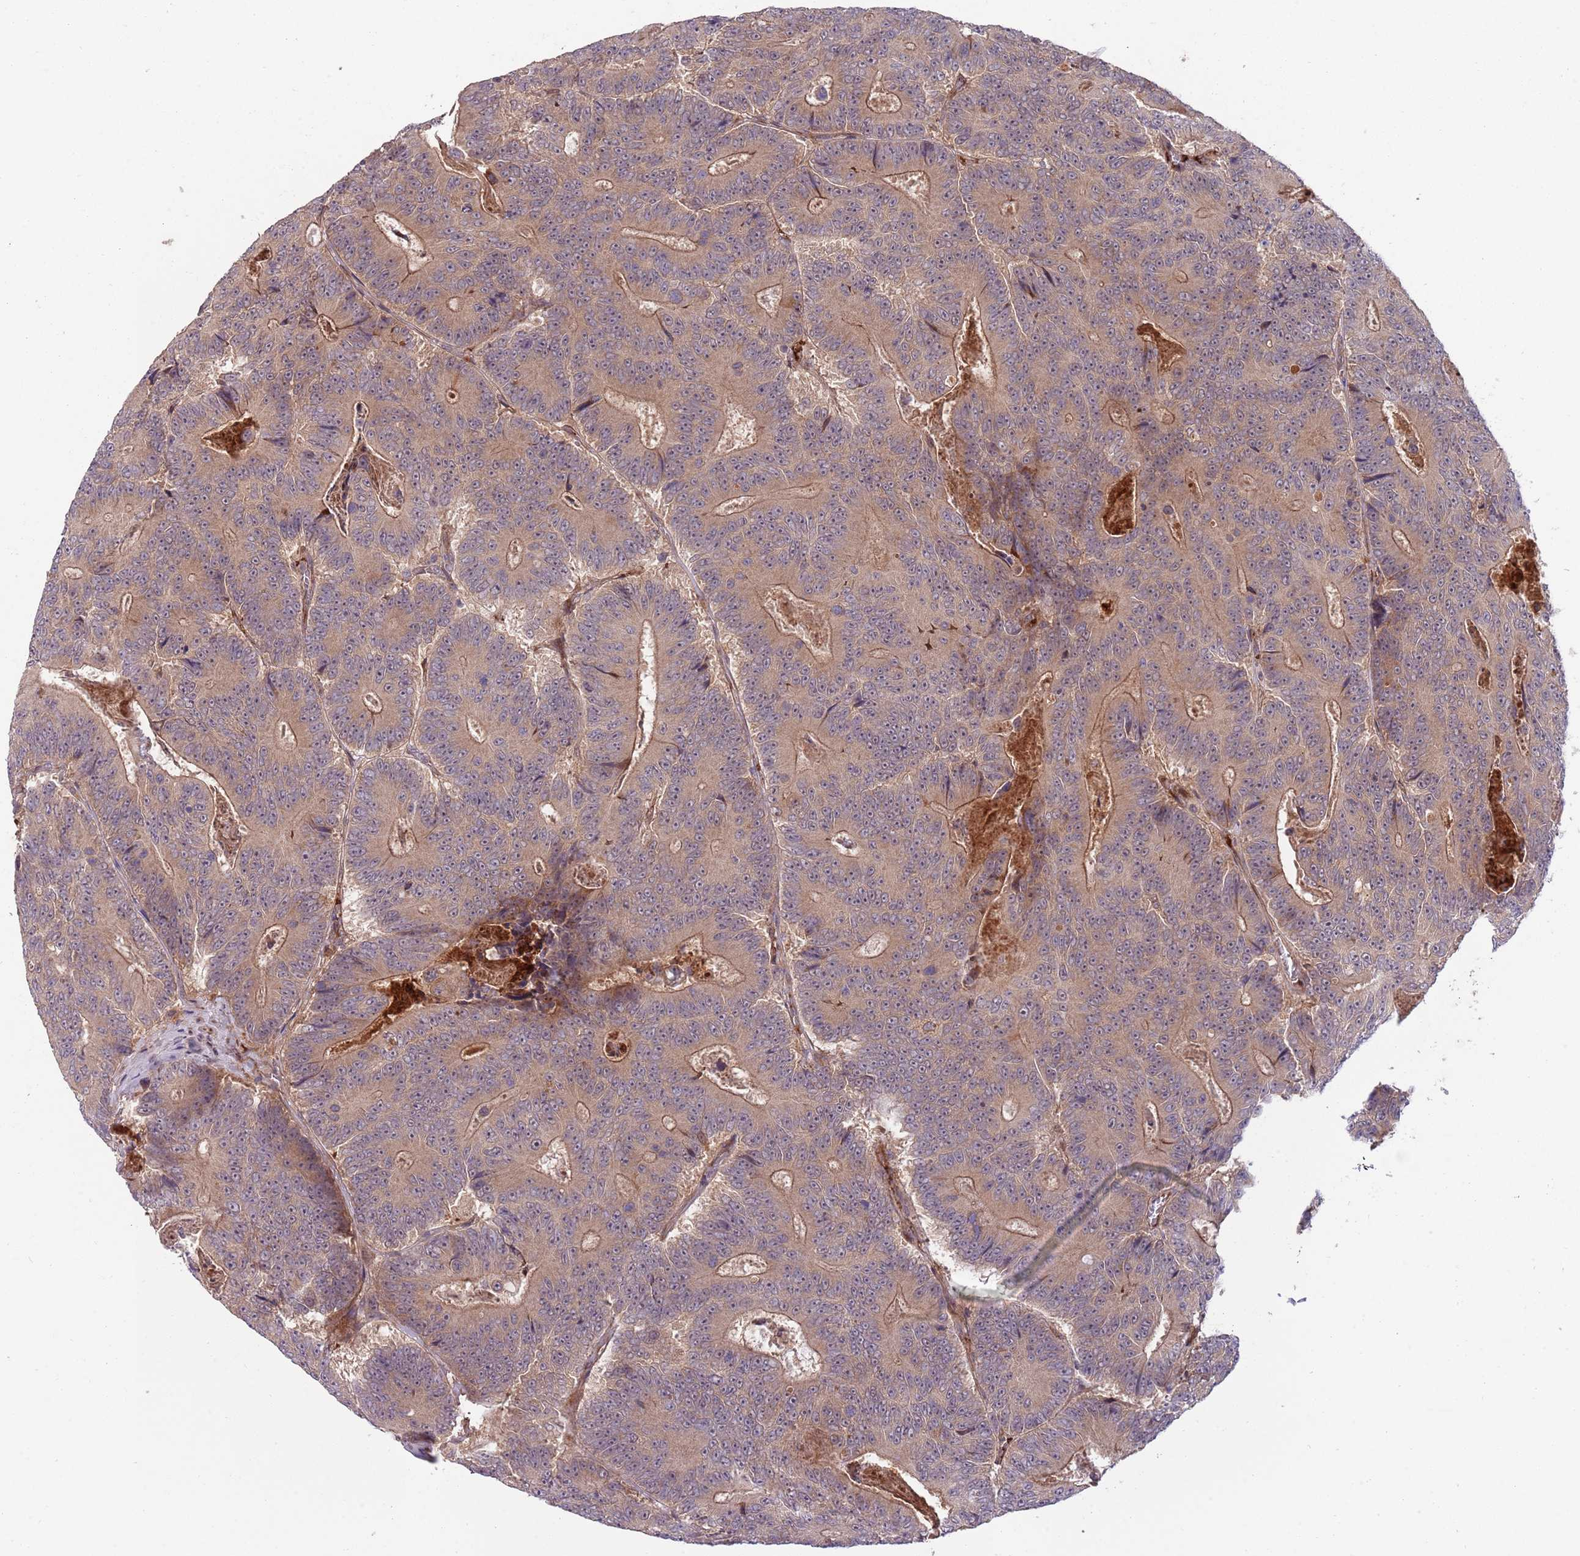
{"staining": {"intensity": "moderate", "quantity": ">75%", "location": "cytoplasmic/membranous"}, "tissue": "colorectal cancer", "cell_type": "Tumor cells", "image_type": "cancer", "snomed": [{"axis": "morphology", "description": "Adenocarcinoma, NOS"}, {"axis": "topography", "description": "Colon"}], "caption": "Immunohistochemical staining of human adenocarcinoma (colorectal) reveals medium levels of moderate cytoplasmic/membranous staining in approximately >75% of tumor cells. (brown staining indicates protein expression, while blue staining denotes nuclei).", "gene": "NT5DC4", "patient": {"sex": "male", "age": 83}}